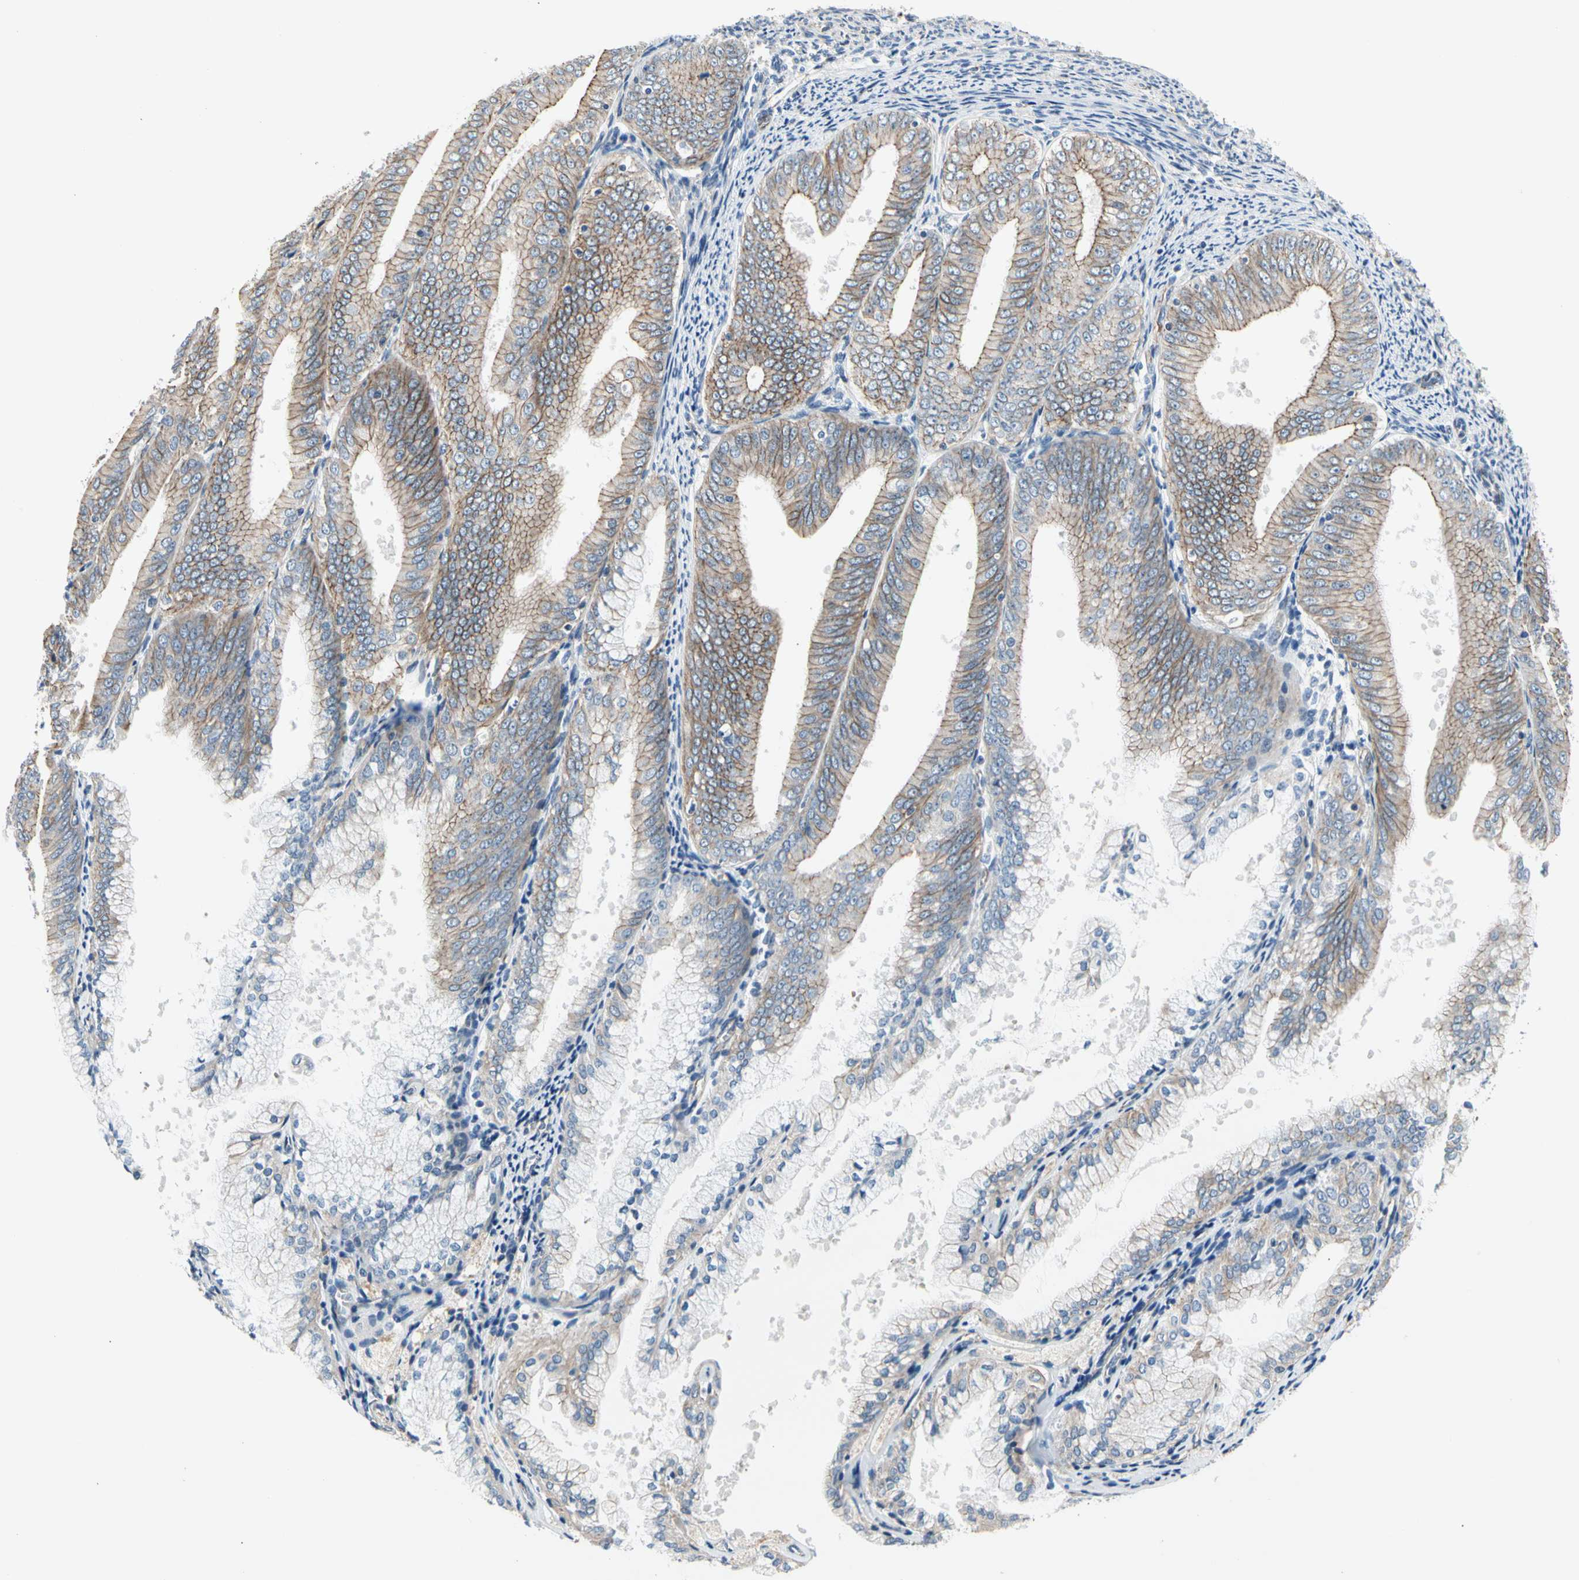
{"staining": {"intensity": "weak", "quantity": "25%-75%", "location": "cytoplasmic/membranous"}, "tissue": "endometrial cancer", "cell_type": "Tumor cells", "image_type": "cancer", "snomed": [{"axis": "morphology", "description": "Adenocarcinoma, NOS"}, {"axis": "topography", "description": "Endometrium"}], "caption": "Tumor cells show weak cytoplasmic/membranous positivity in about 25%-75% of cells in endometrial cancer (adenocarcinoma).", "gene": "LGR6", "patient": {"sex": "female", "age": 63}}